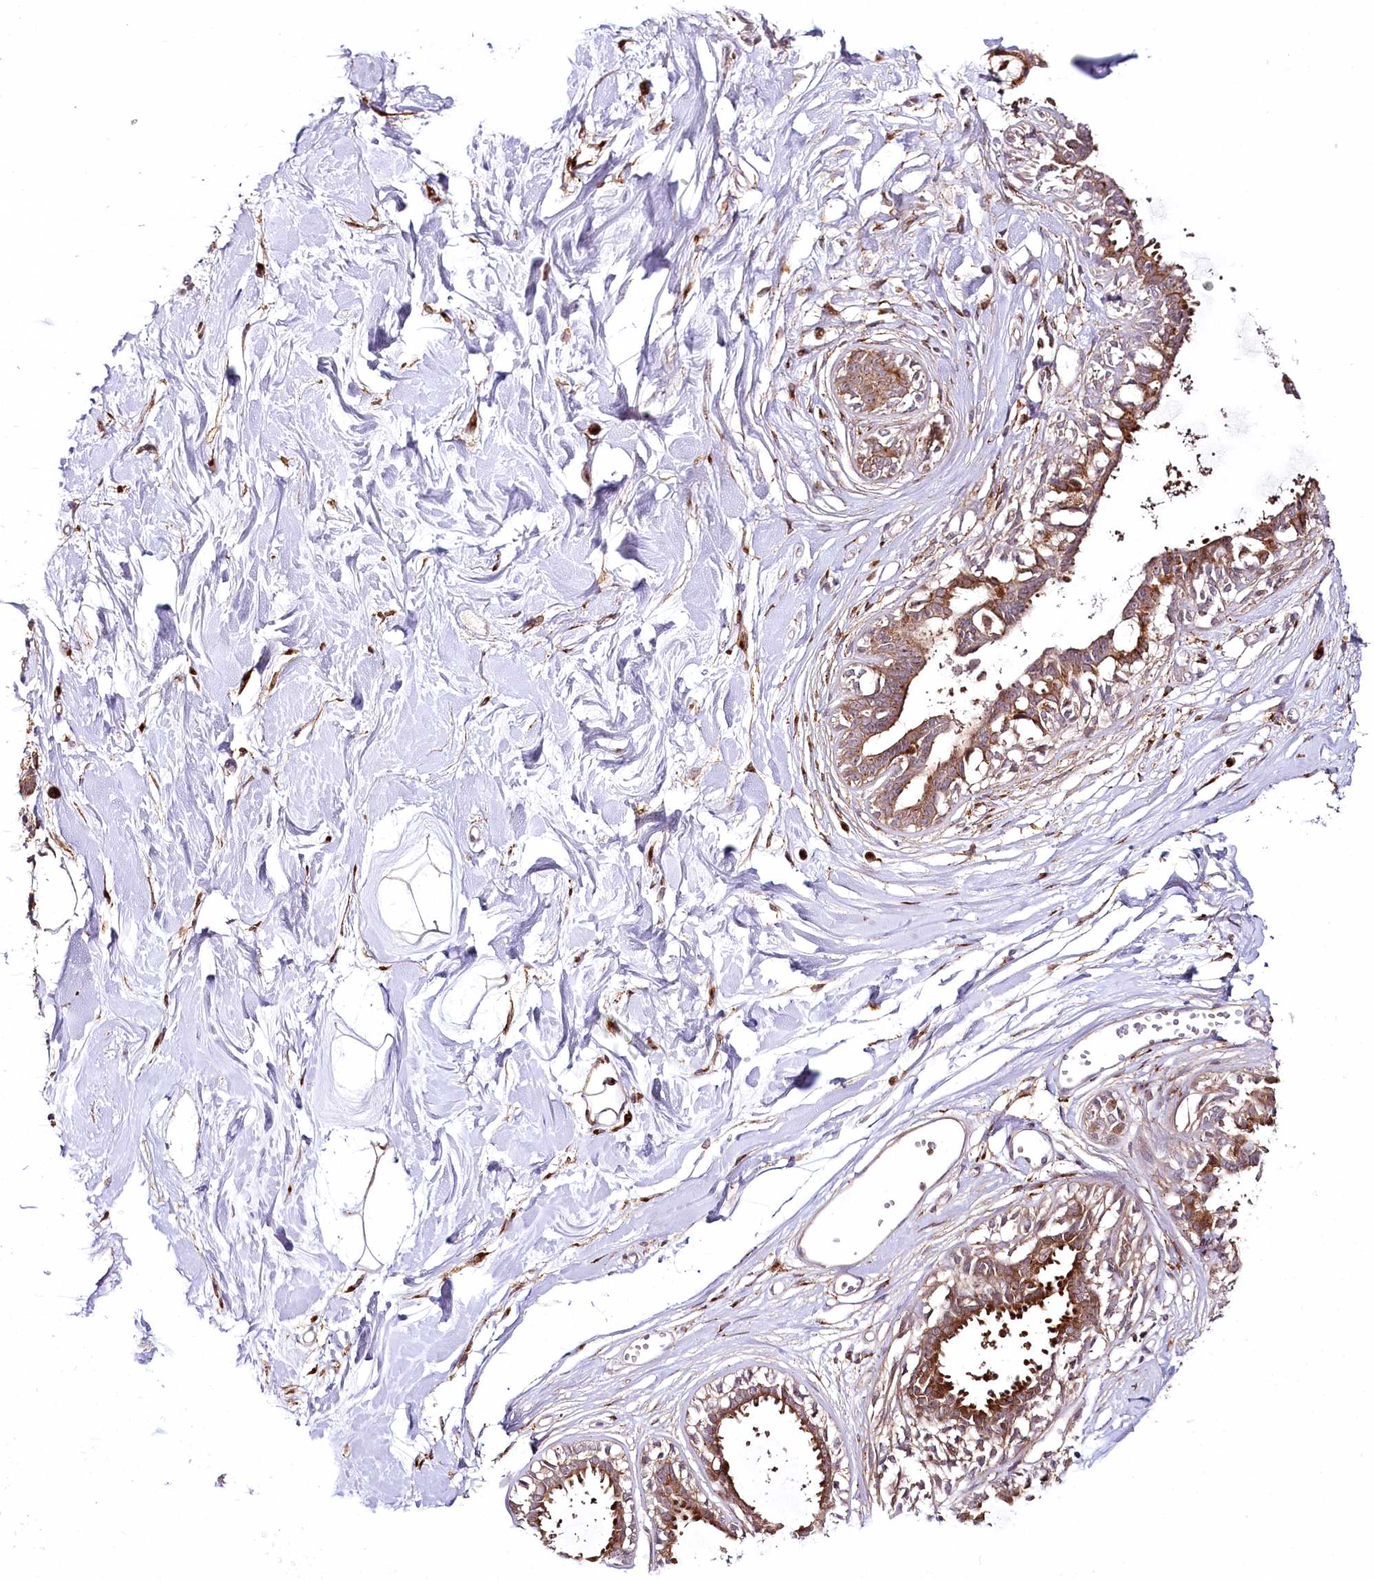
{"staining": {"intensity": "negative", "quantity": "none", "location": "none"}, "tissue": "breast", "cell_type": "Adipocytes", "image_type": "normal", "snomed": [{"axis": "morphology", "description": "Normal tissue, NOS"}, {"axis": "topography", "description": "Breast"}], "caption": "IHC histopathology image of benign breast stained for a protein (brown), which displays no expression in adipocytes. (Brightfield microscopy of DAB (3,3'-diaminobenzidine) IHC at high magnification).", "gene": "COPG1", "patient": {"sex": "female", "age": 45}}